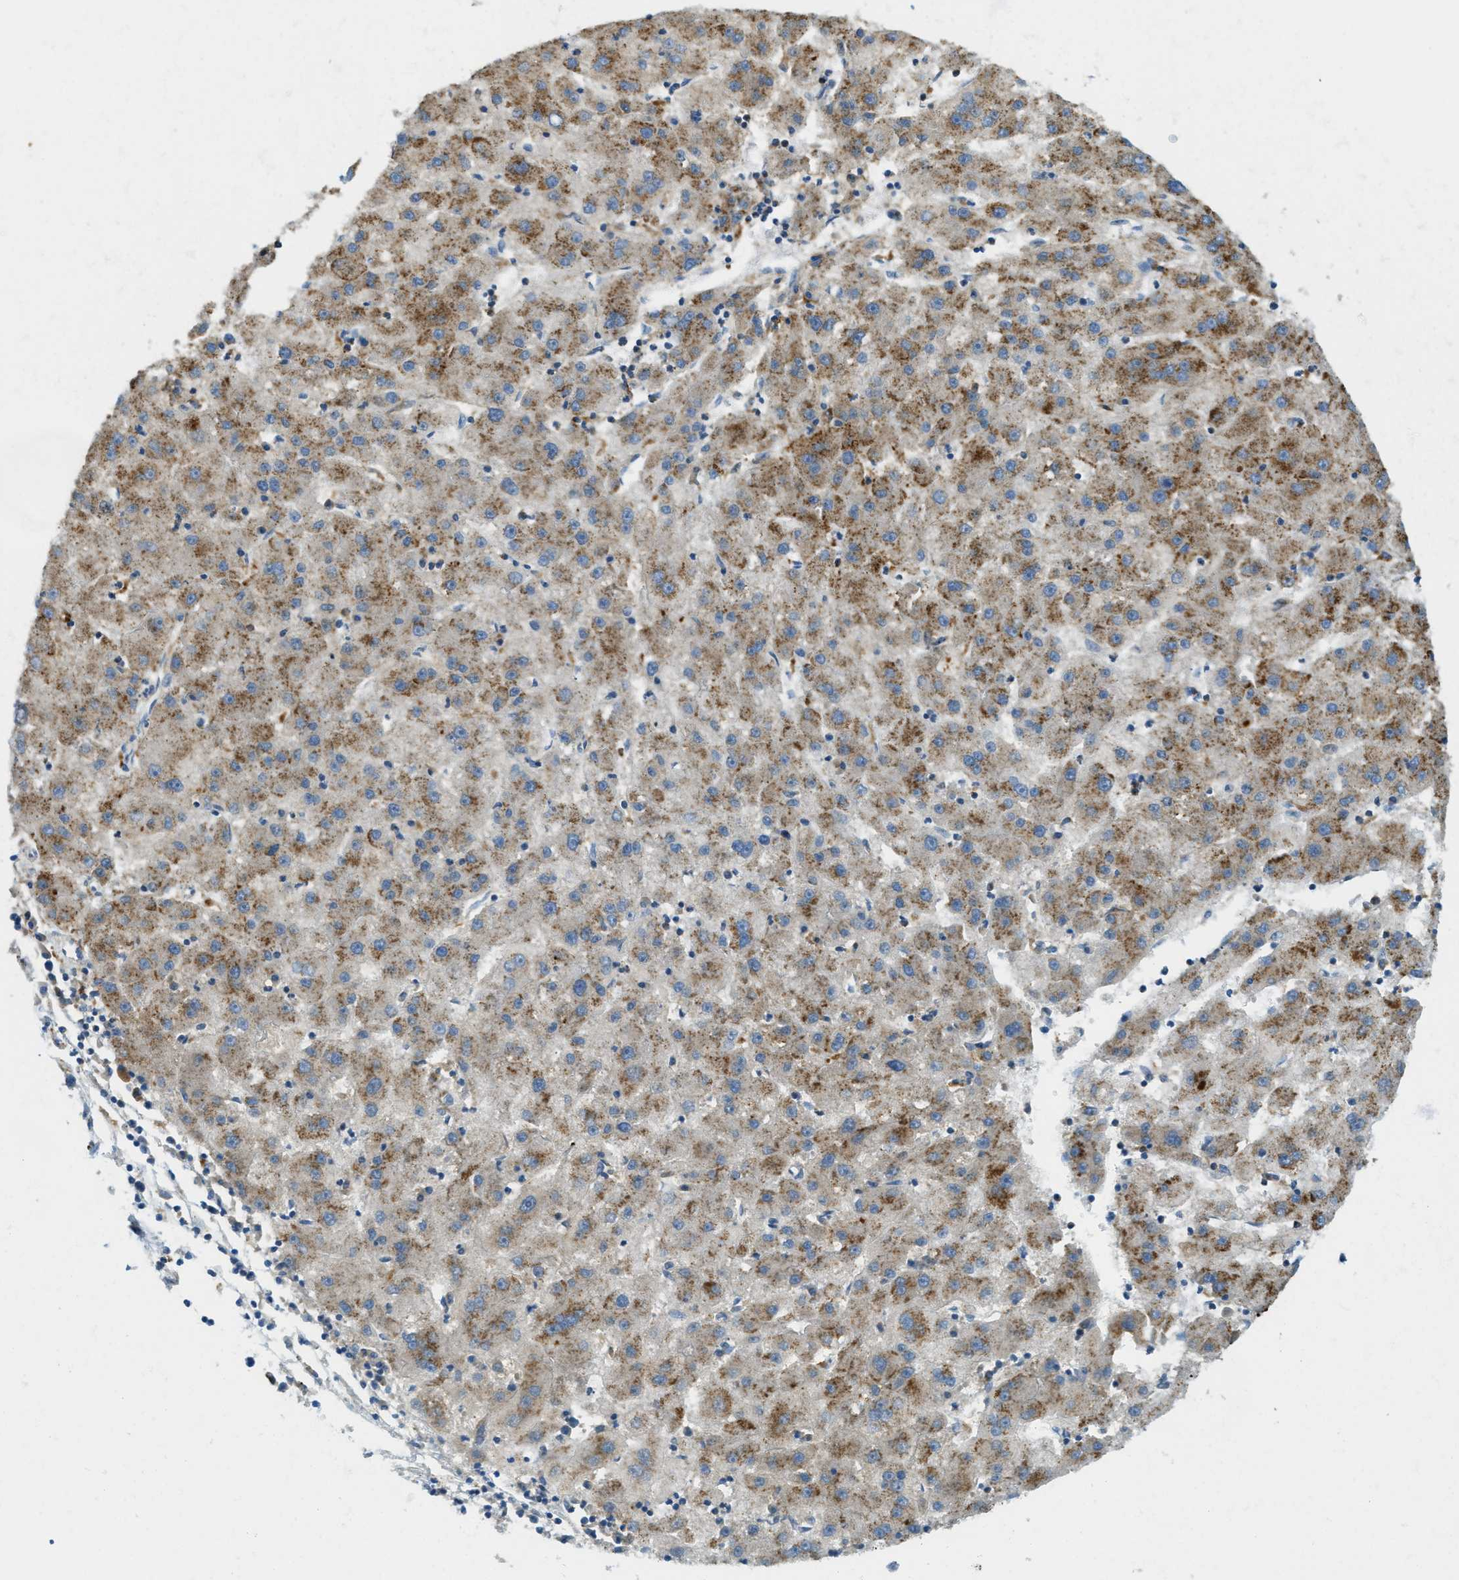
{"staining": {"intensity": "moderate", "quantity": ">75%", "location": "cytoplasmic/membranous"}, "tissue": "liver cancer", "cell_type": "Tumor cells", "image_type": "cancer", "snomed": [{"axis": "morphology", "description": "Carcinoma, Hepatocellular, NOS"}, {"axis": "topography", "description": "Liver"}], "caption": "An IHC histopathology image of neoplastic tissue is shown. Protein staining in brown labels moderate cytoplasmic/membranous positivity in hepatocellular carcinoma (liver) within tumor cells.", "gene": "PLBD2", "patient": {"sex": "male", "age": 72}}